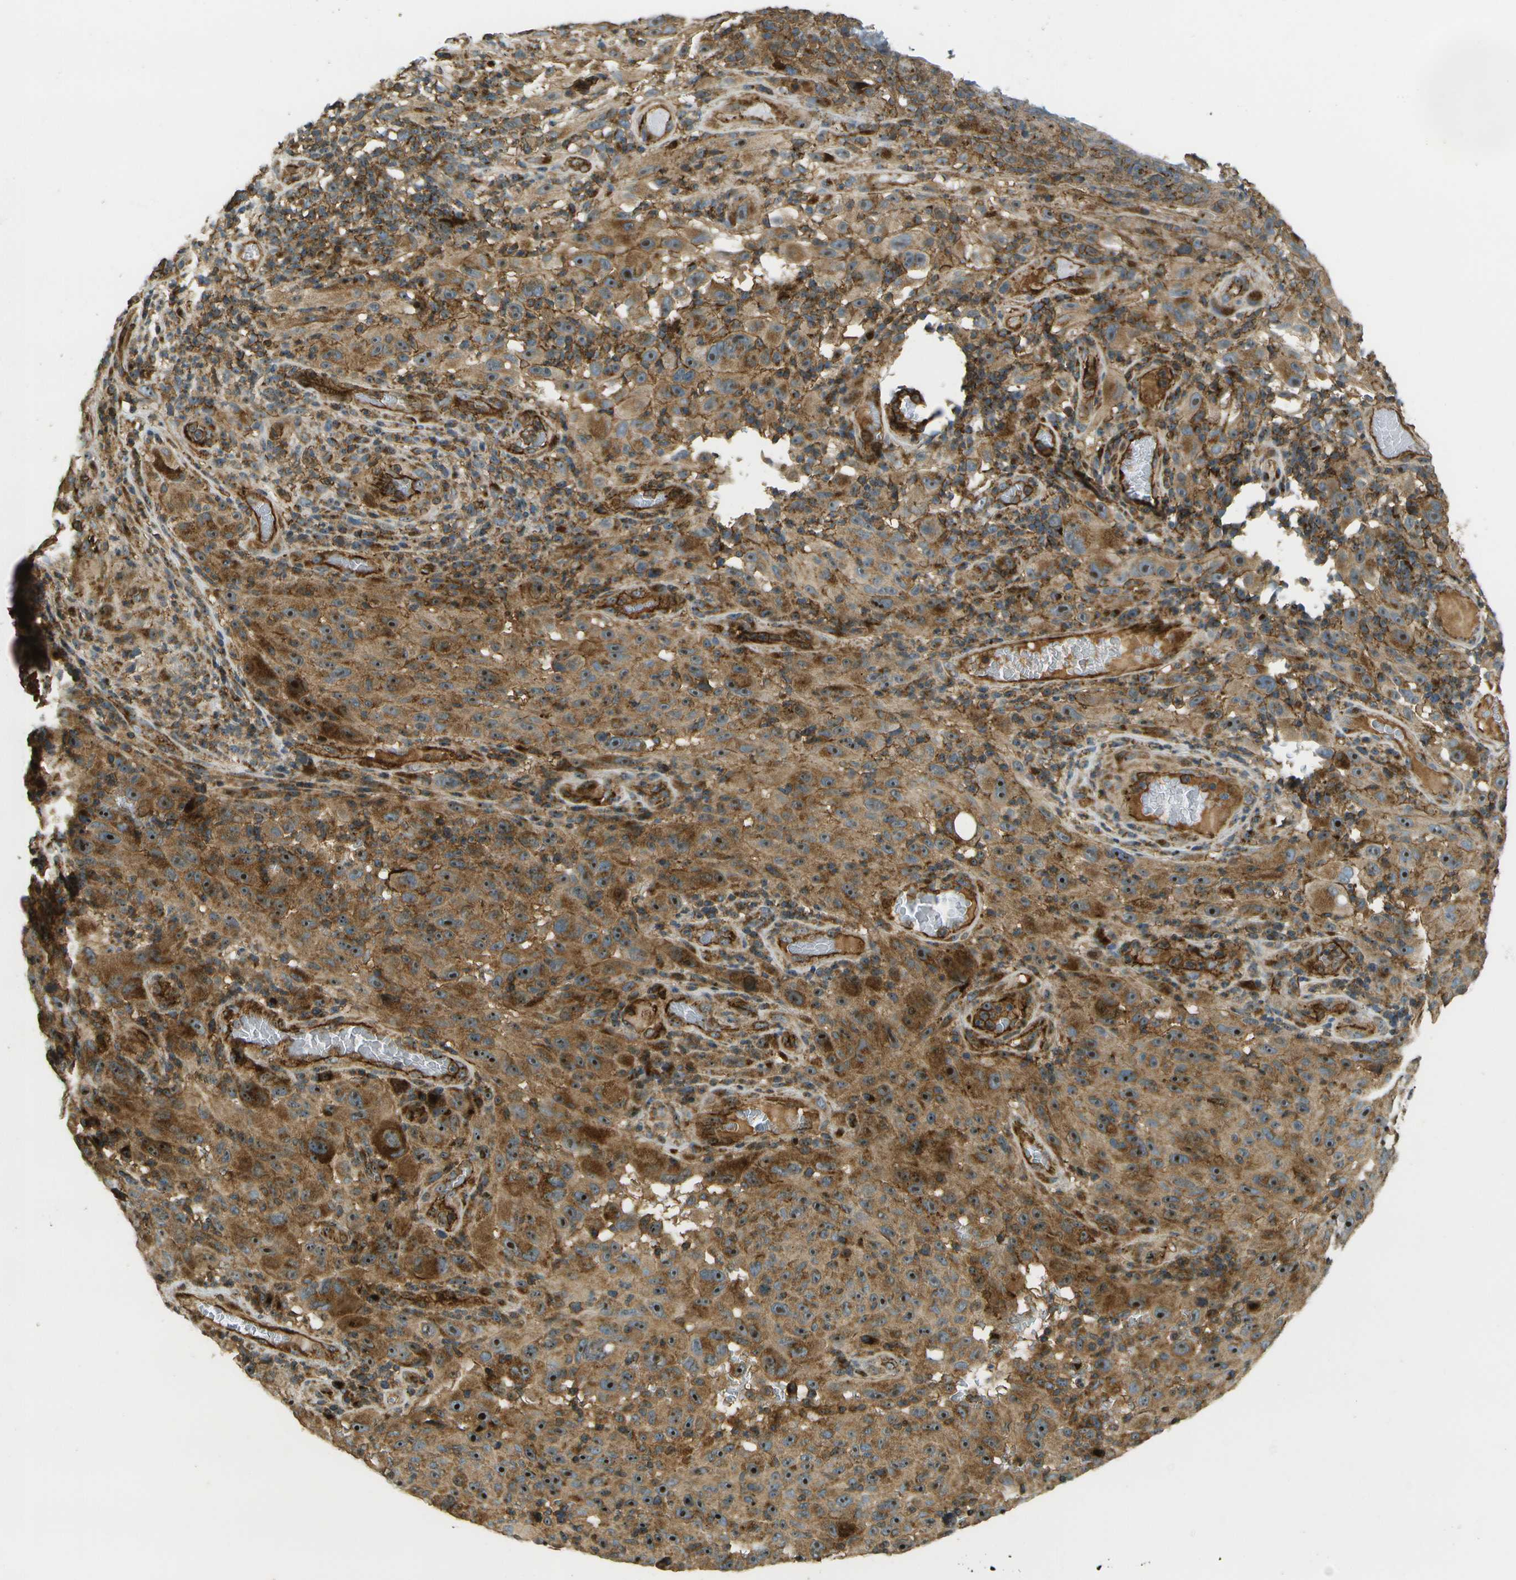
{"staining": {"intensity": "strong", "quantity": ">75%", "location": "cytoplasmic/membranous,nuclear"}, "tissue": "melanoma", "cell_type": "Tumor cells", "image_type": "cancer", "snomed": [{"axis": "morphology", "description": "Malignant melanoma, NOS"}, {"axis": "topography", "description": "Skin"}], "caption": "This image exhibits immunohistochemistry staining of human melanoma, with high strong cytoplasmic/membranous and nuclear expression in about >75% of tumor cells.", "gene": "LRP12", "patient": {"sex": "female", "age": 82}}